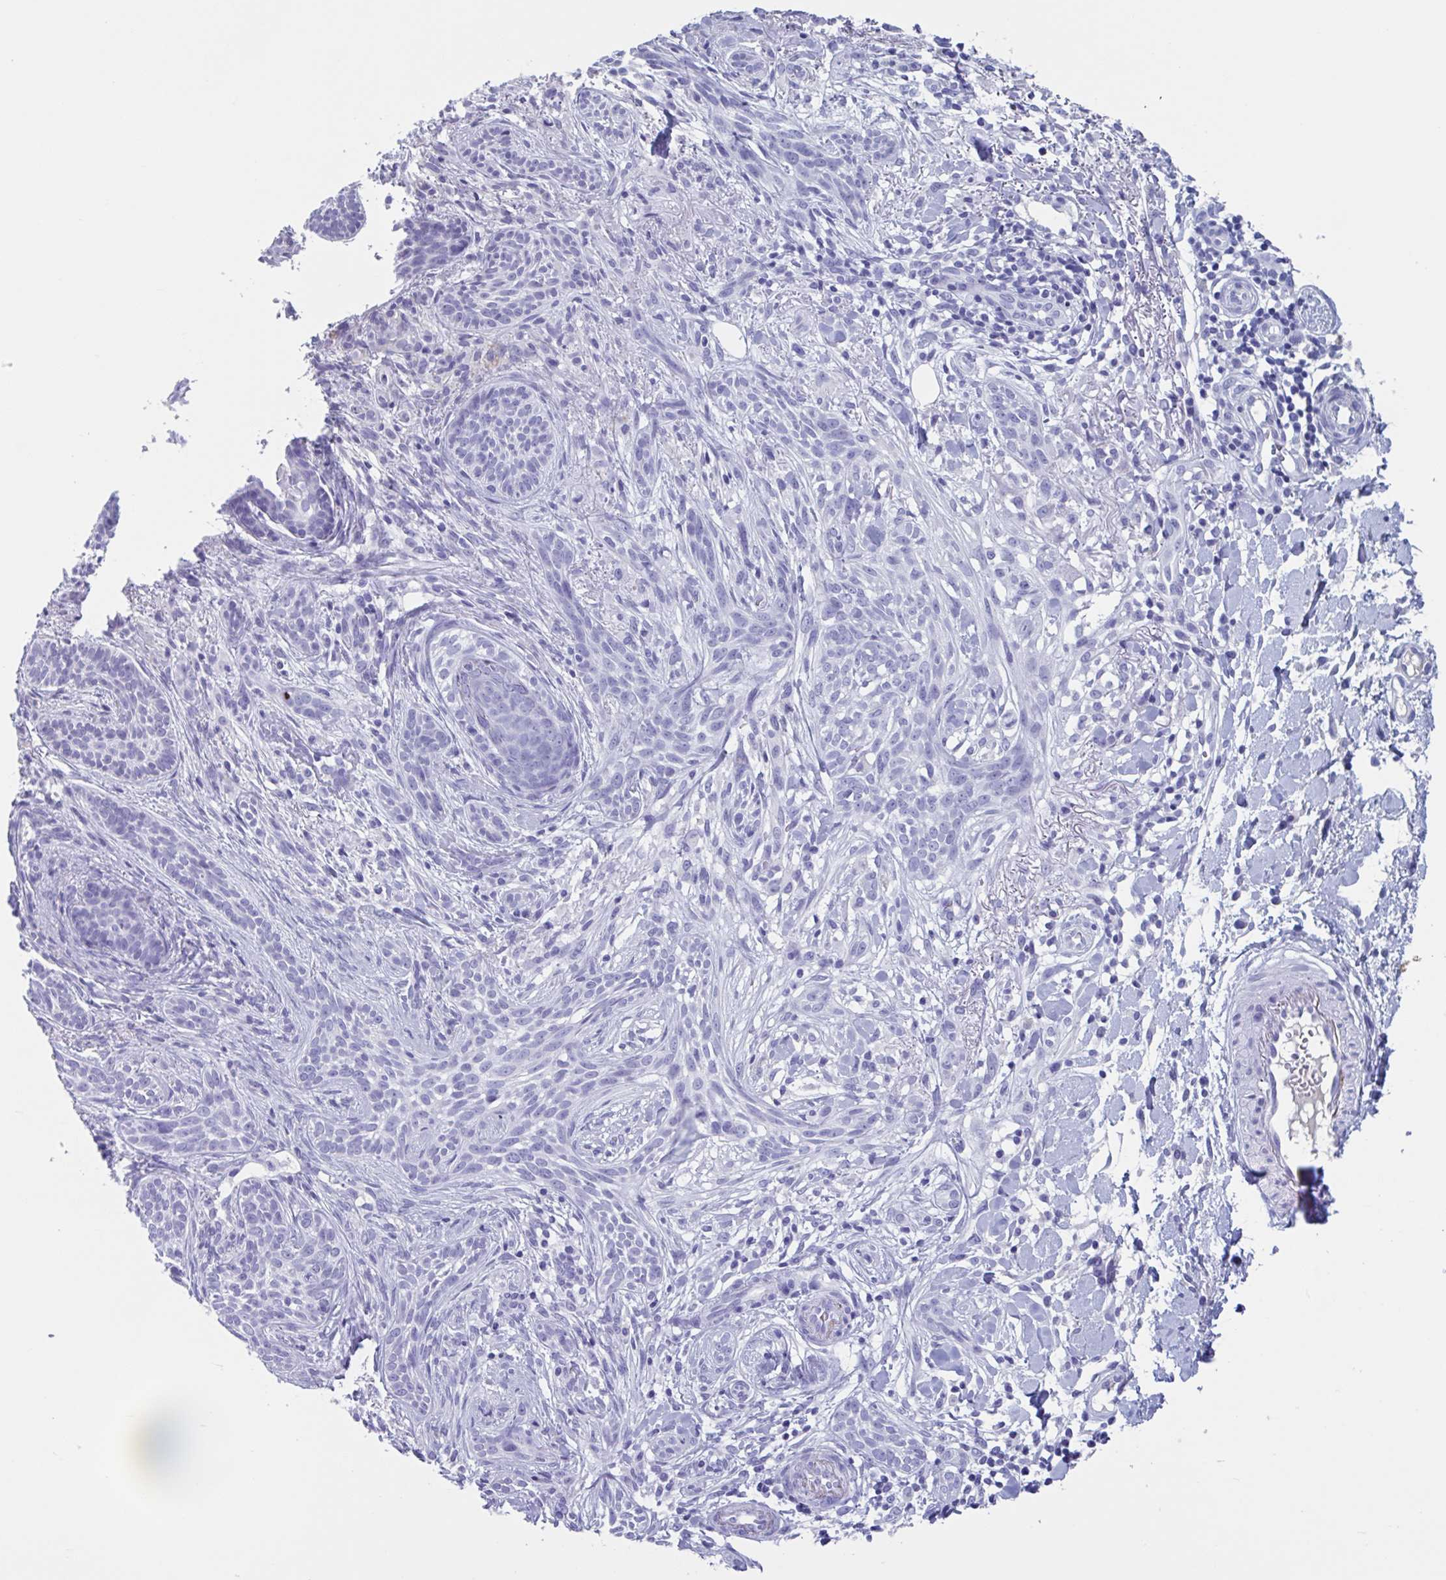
{"staining": {"intensity": "negative", "quantity": "none", "location": "none"}, "tissue": "skin cancer", "cell_type": "Tumor cells", "image_type": "cancer", "snomed": [{"axis": "morphology", "description": "Basal cell carcinoma"}, {"axis": "topography", "description": "Skin"}], "caption": "Tumor cells are negative for protein expression in human skin basal cell carcinoma.", "gene": "USP35", "patient": {"sex": "male", "age": 75}}